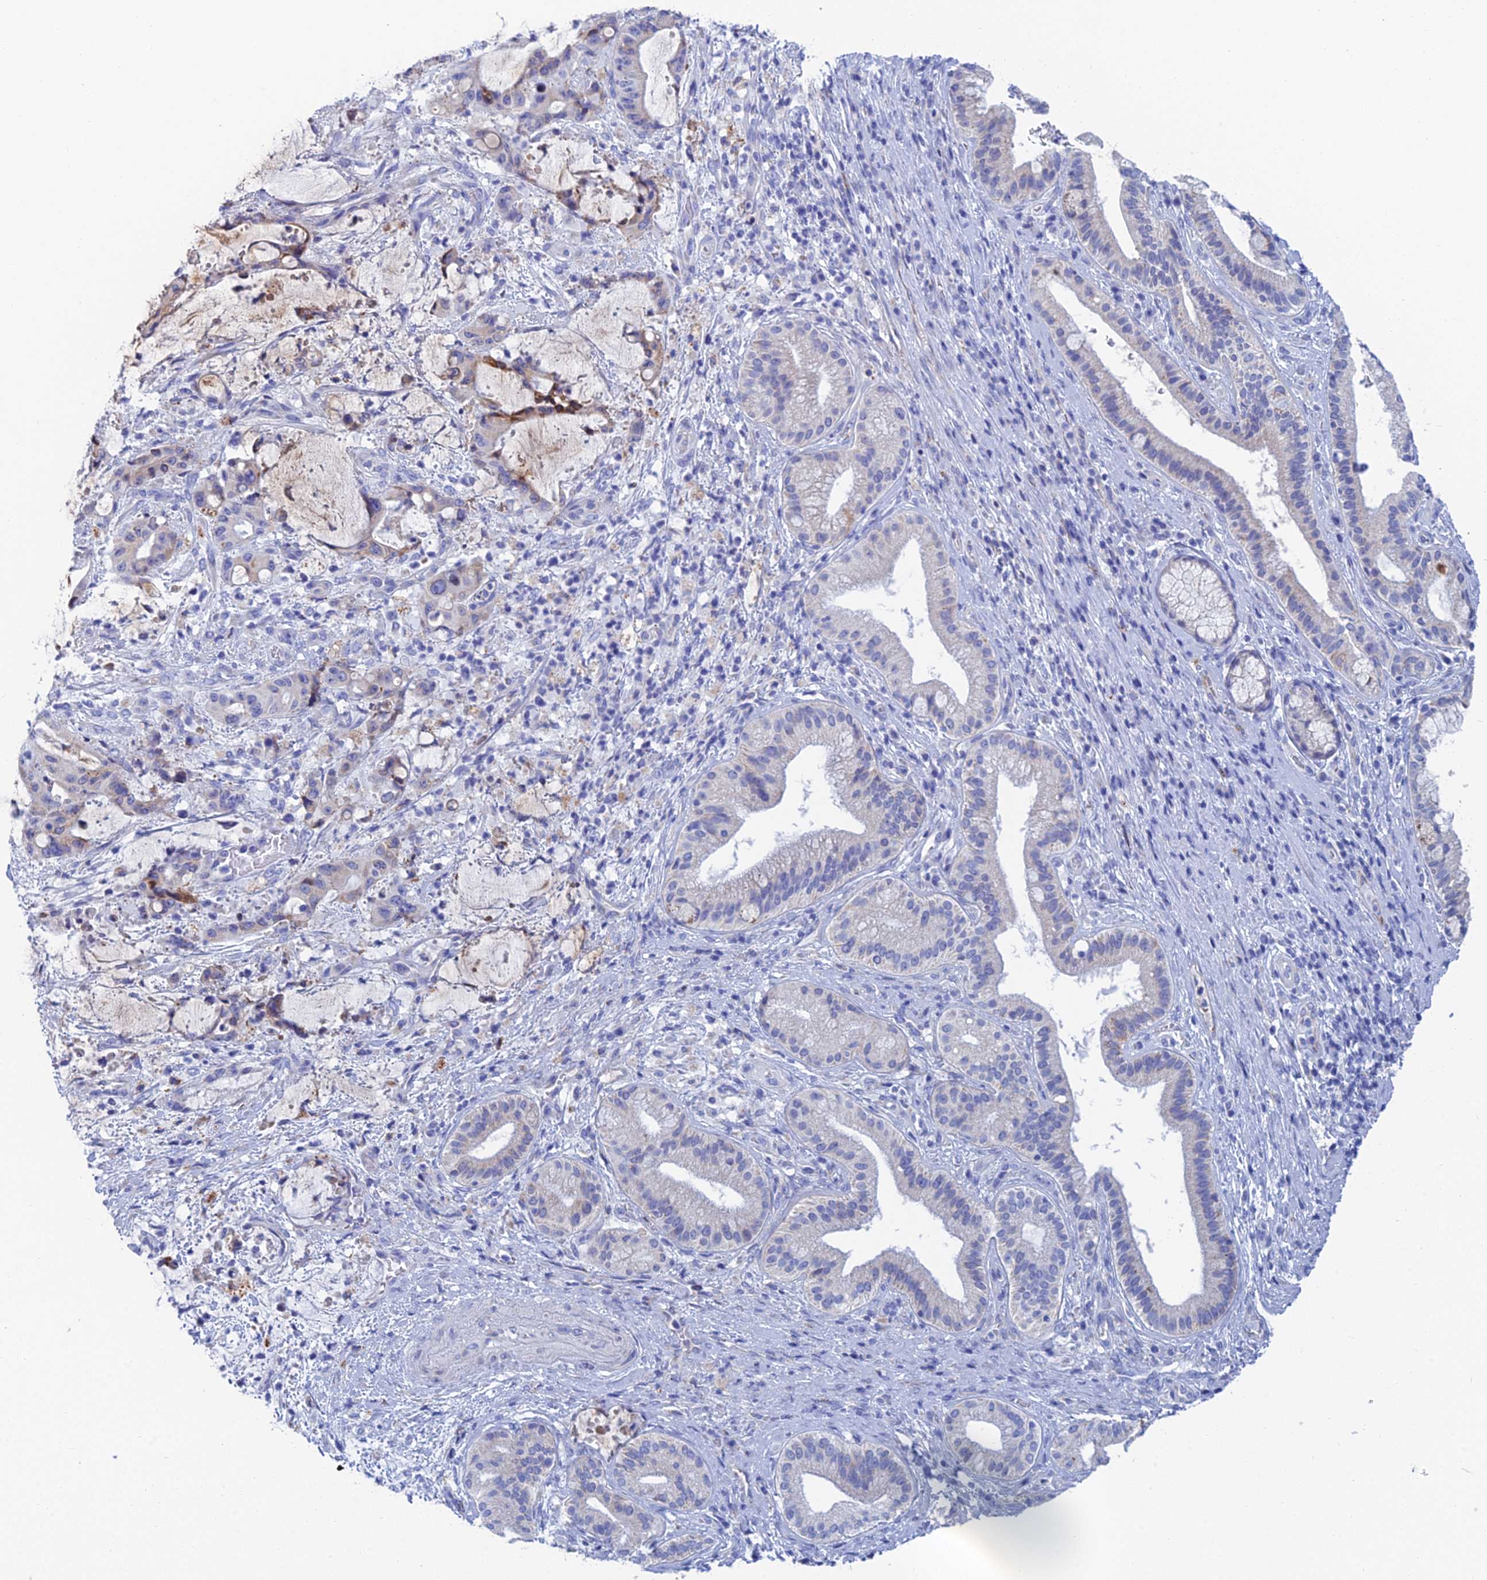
{"staining": {"intensity": "moderate", "quantity": "<25%", "location": "cytoplasmic/membranous"}, "tissue": "liver cancer", "cell_type": "Tumor cells", "image_type": "cancer", "snomed": [{"axis": "morphology", "description": "Normal tissue, NOS"}, {"axis": "morphology", "description": "Cholangiocarcinoma"}, {"axis": "topography", "description": "Liver"}, {"axis": "topography", "description": "Peripheral nerve tissue"}], "caption": "A brown stain shows moderate cytoplasmic/membranous positivity of a protein in cholangiocarcinoma (liver) tumor cells. (DAB (3,3'-diaminobenzidine) IHC, brown staining for protein, blue staining for nuclei).", "gene": "CFAP210", "patient": {"sex": "female", "age": 73}}